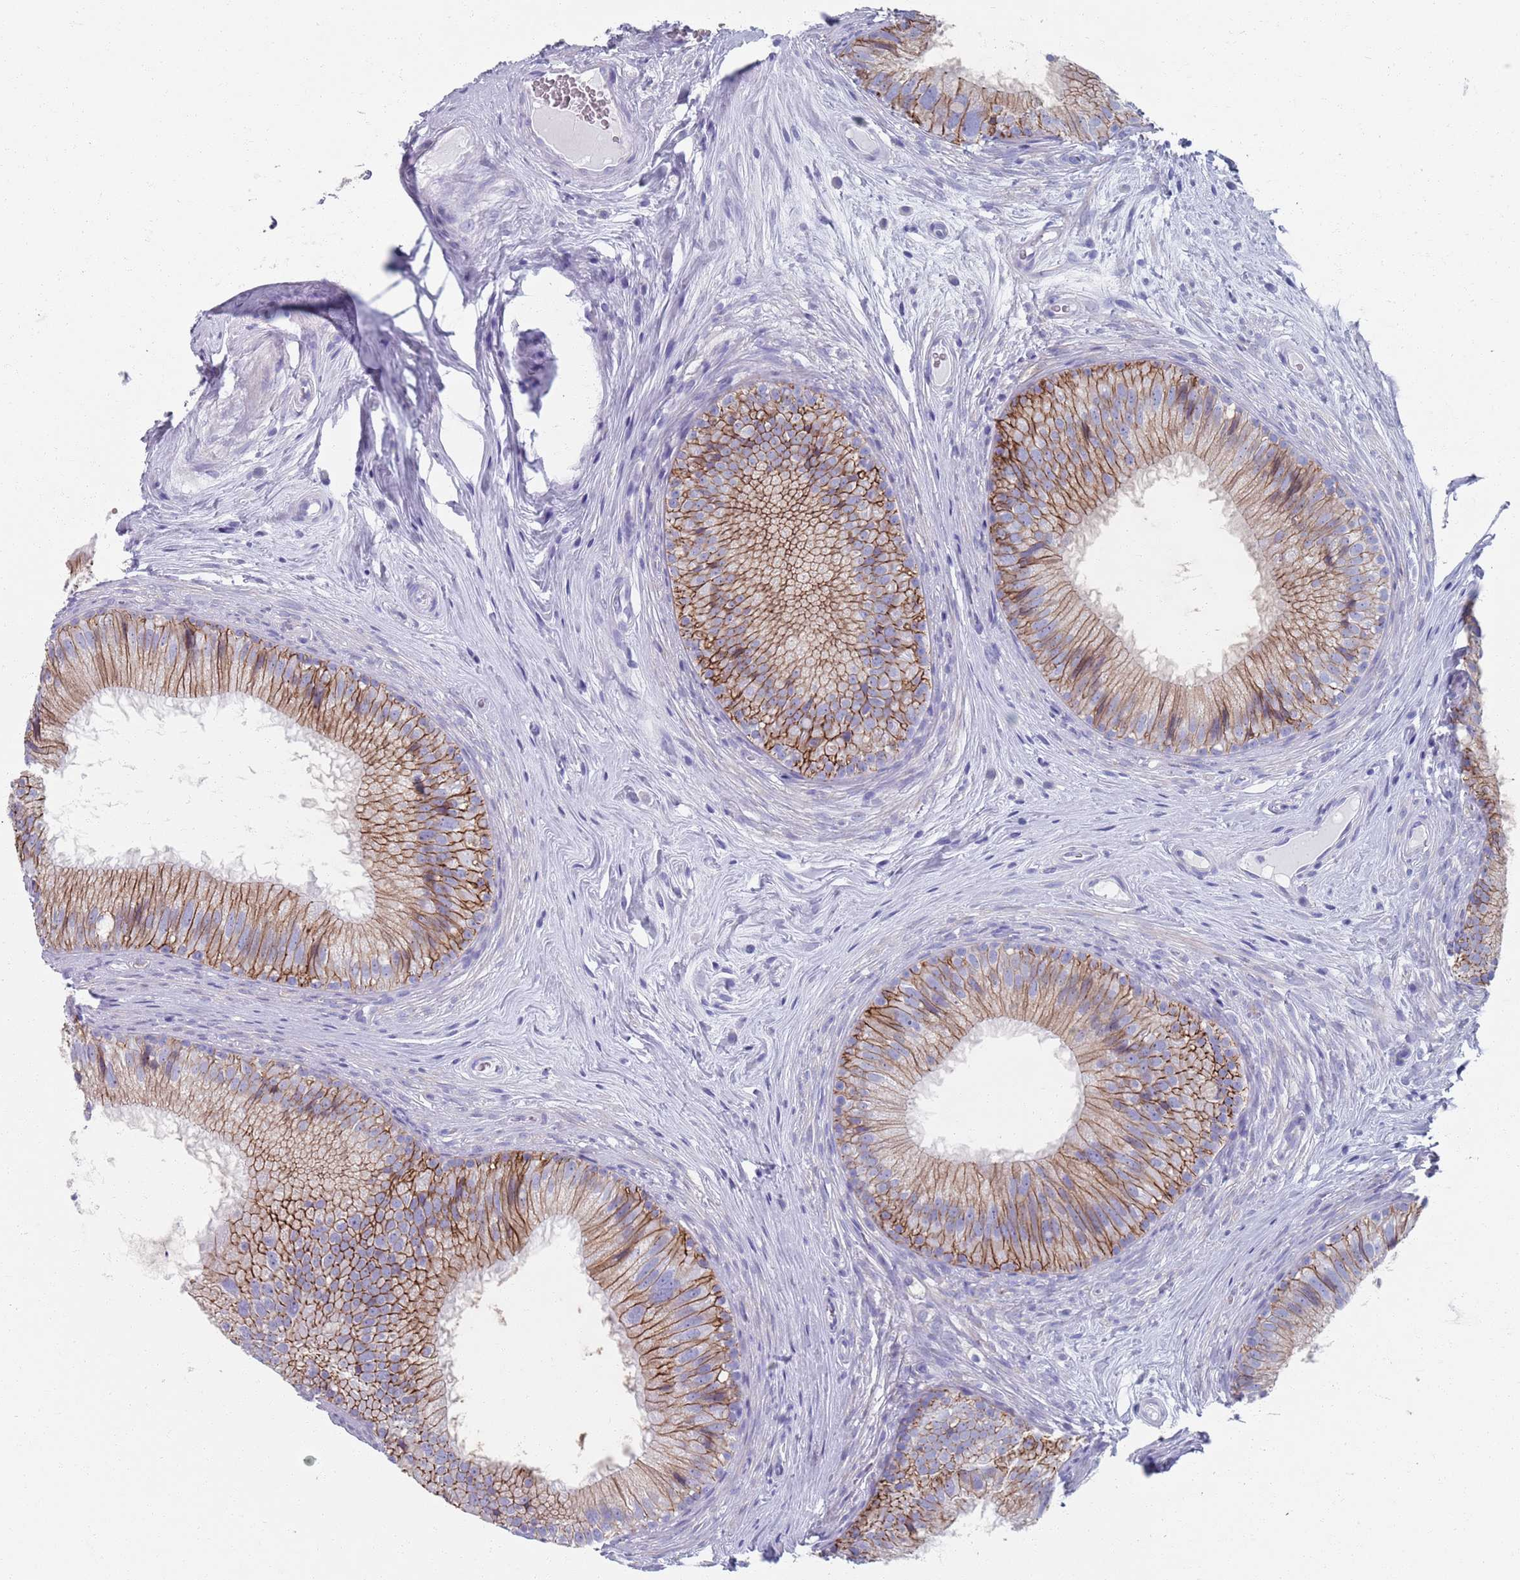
{"staining": {"intensity": "strong", "quantity": "25%-75%", "location": "cytoplasmic/membranous"}, "tissue": "epididymis", "cell_type": "Glandular cells", "image_type": "normal", "snomed": [{"axis": "morphology", "description": "Normal tissue, NOS"}, {"axis": "topography", "description": "Epididymis"}], "caption": "Immunohistochemical staining of normal human epididymis demonstrates strong cytoplasmic/membranous protein positivity in approximately 25%-75% of glandular cells.", "gene": "PLOD1", "patient": {"sex": "male", "age": 34}}